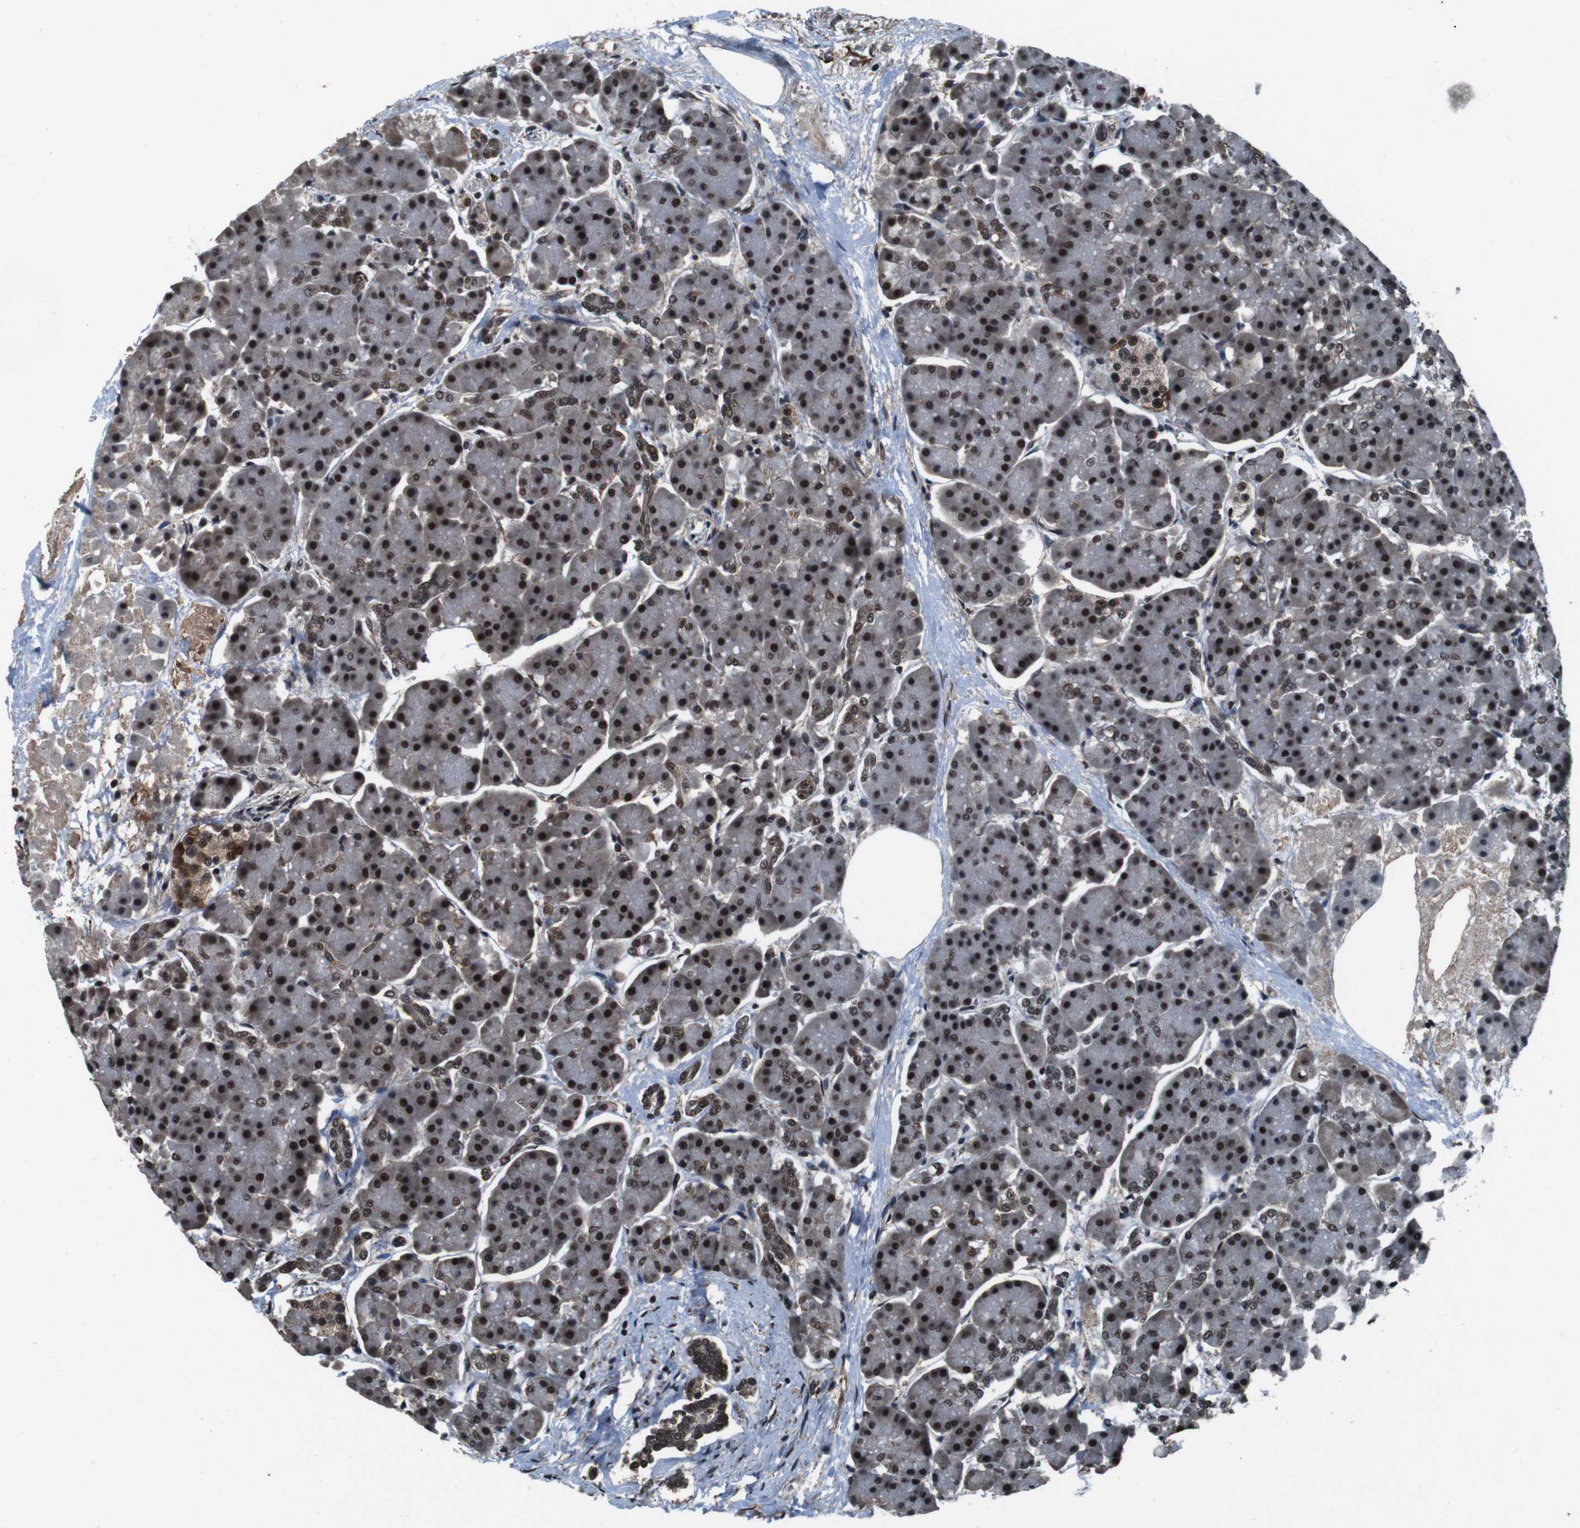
{"staining": {"intensity": "strong", "quantity": ">75%", "location": "nuclear"}, "tissue": "pancreas", "cell_type": "Exocrine glandular cells", "image_type": "normal", "snomed": [{"axis": "morphology", "description": "Normal tissue, NOS"}, {"axis": "topography", "description": "Pancreas"}], "caption": "An IHC histopathology image of benign tissue is shown. Protein staining in brown highlights strong nuclear positivity in pancreas within exocrine glandular cells. Ihc stains the protein of interest in brown and the nuclei are stained blue.", "gene": "NR4A2", "patient": {"sex": "female", "age": 70}}